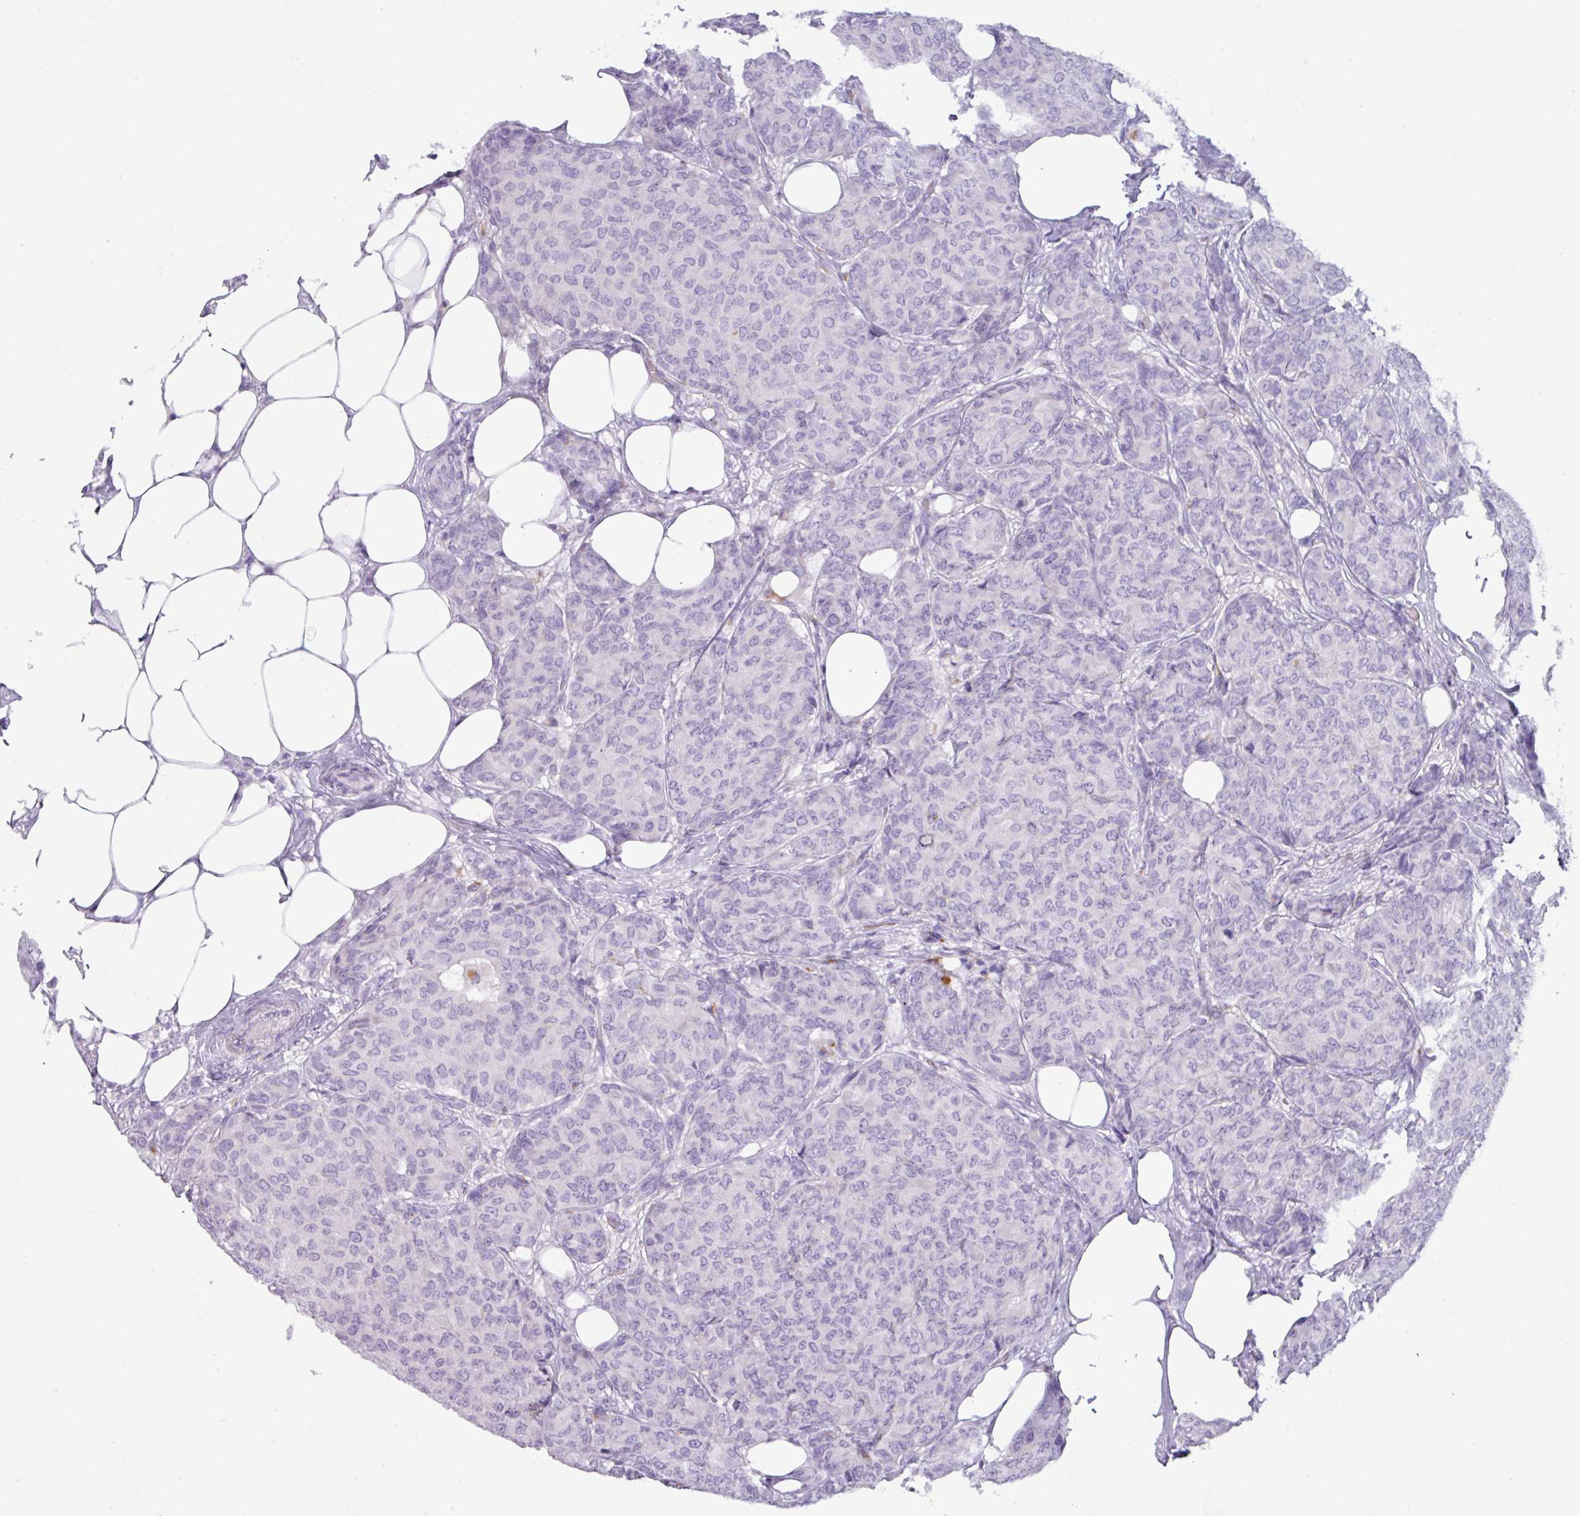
{"staining": {"intensity": "negative", "quantity": "none", "location": "none"}, "tissue": "breast cancer", "cell_type": "Tumor cells", "image_type": "cancer", "snomed": [{"axis": "morphology", "description": "Duct carcinoma"}, {"axis": "topography", "description": "Breast"}], "caption": "This is an immunohistochemistry (IHC) micrograph of human breast intraductal carcinoma. There is no expression in tumor cells.", "gene": "NCCRP1", "patient": {"sex": "female", "age": 75}}